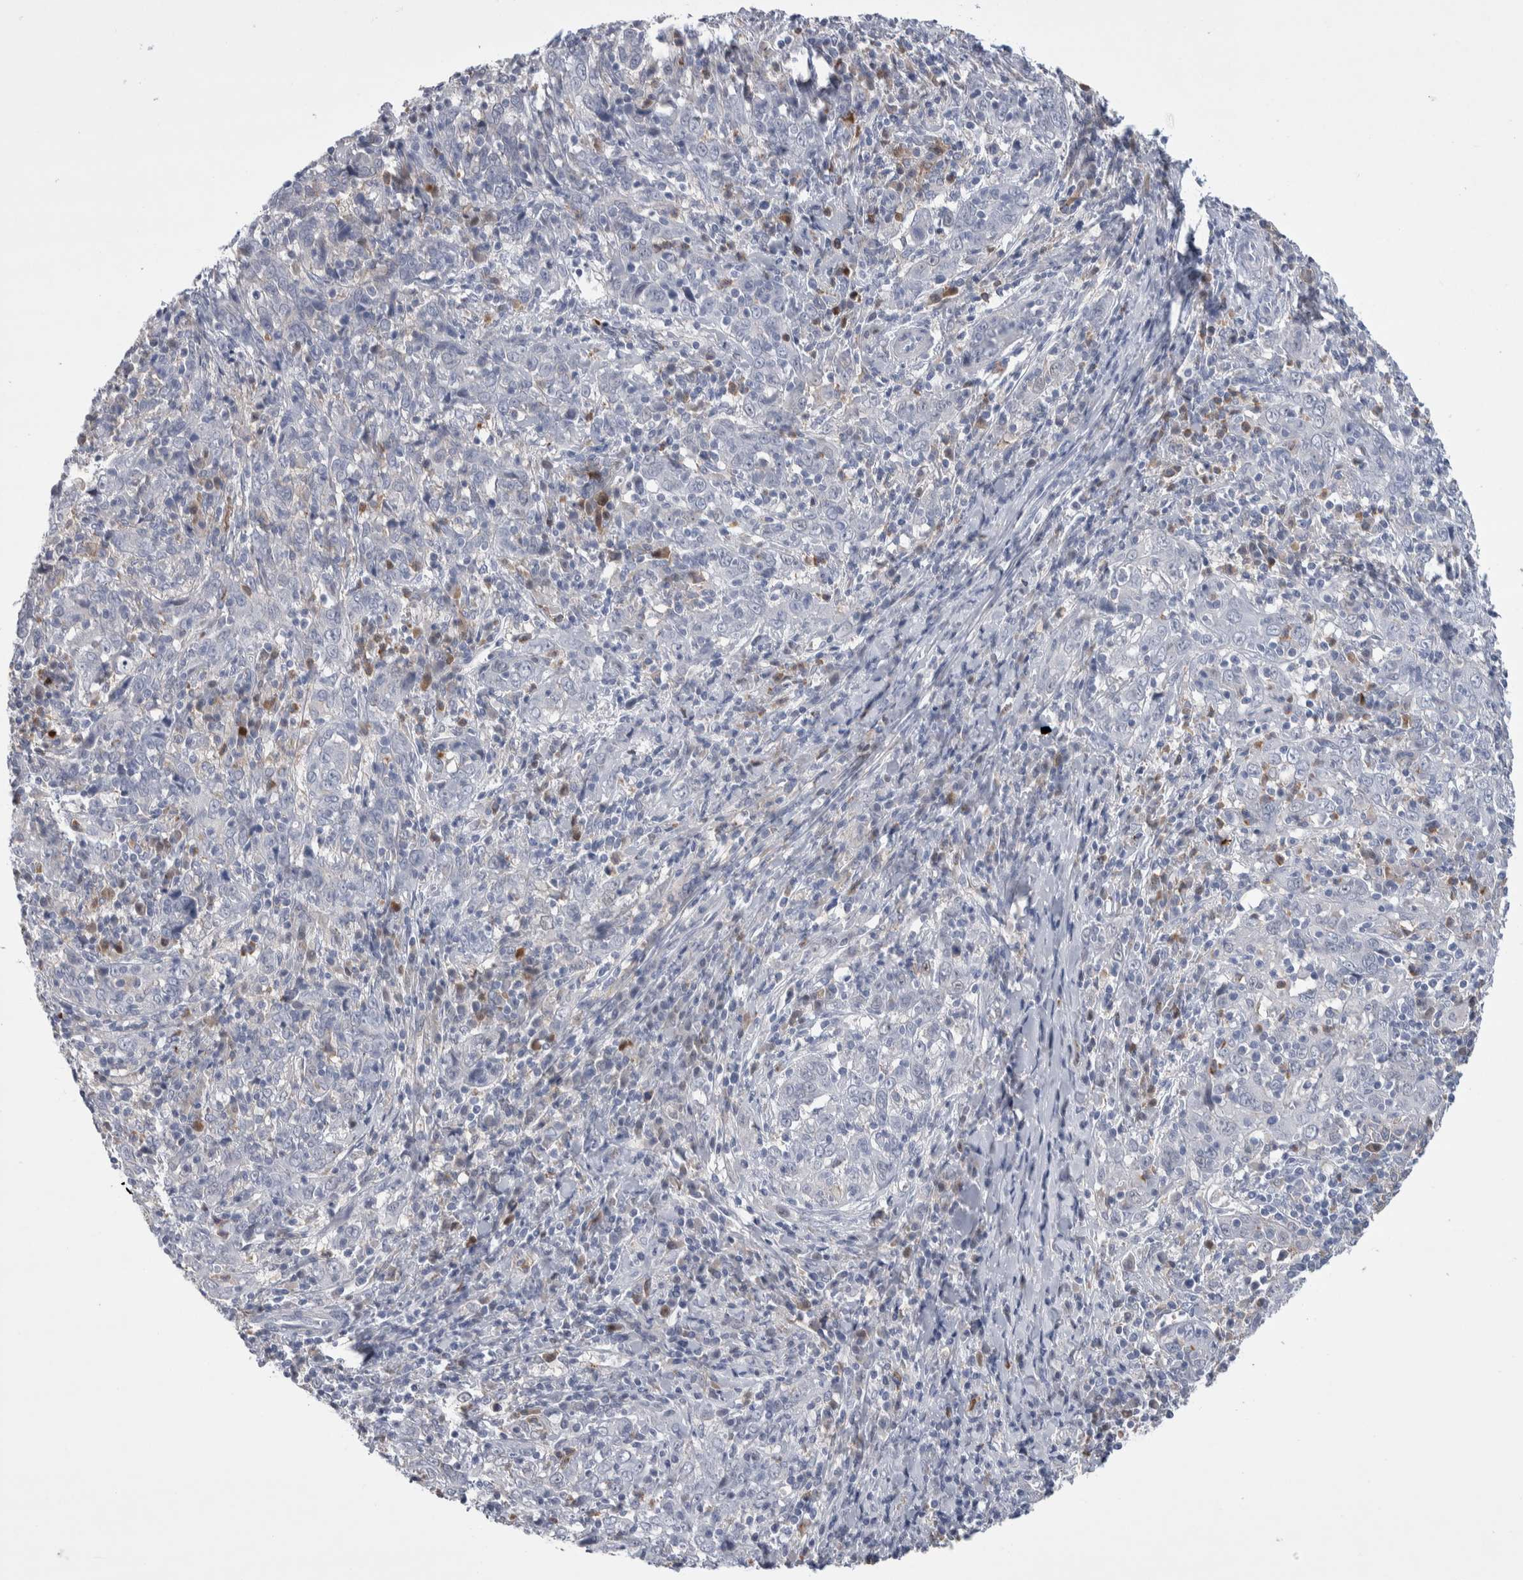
{"staining": {"intensity": "negative", "quantity": "none", "location": "none"}, "tissue": "cervical cancer", "cell_type": "Tumor cells", "image_type": "cancer", "snomed": [{"axis": "morphology", "description": "Squamous cell carcinoma, NOS"}, {"axis": "topography", "description": "Cervix"}], "caption": "Tumor cells are negative for brown protein staining in cervical cancer.", "gene": "LURAP1L", "patient": {"sex": "female", "age": 46}}